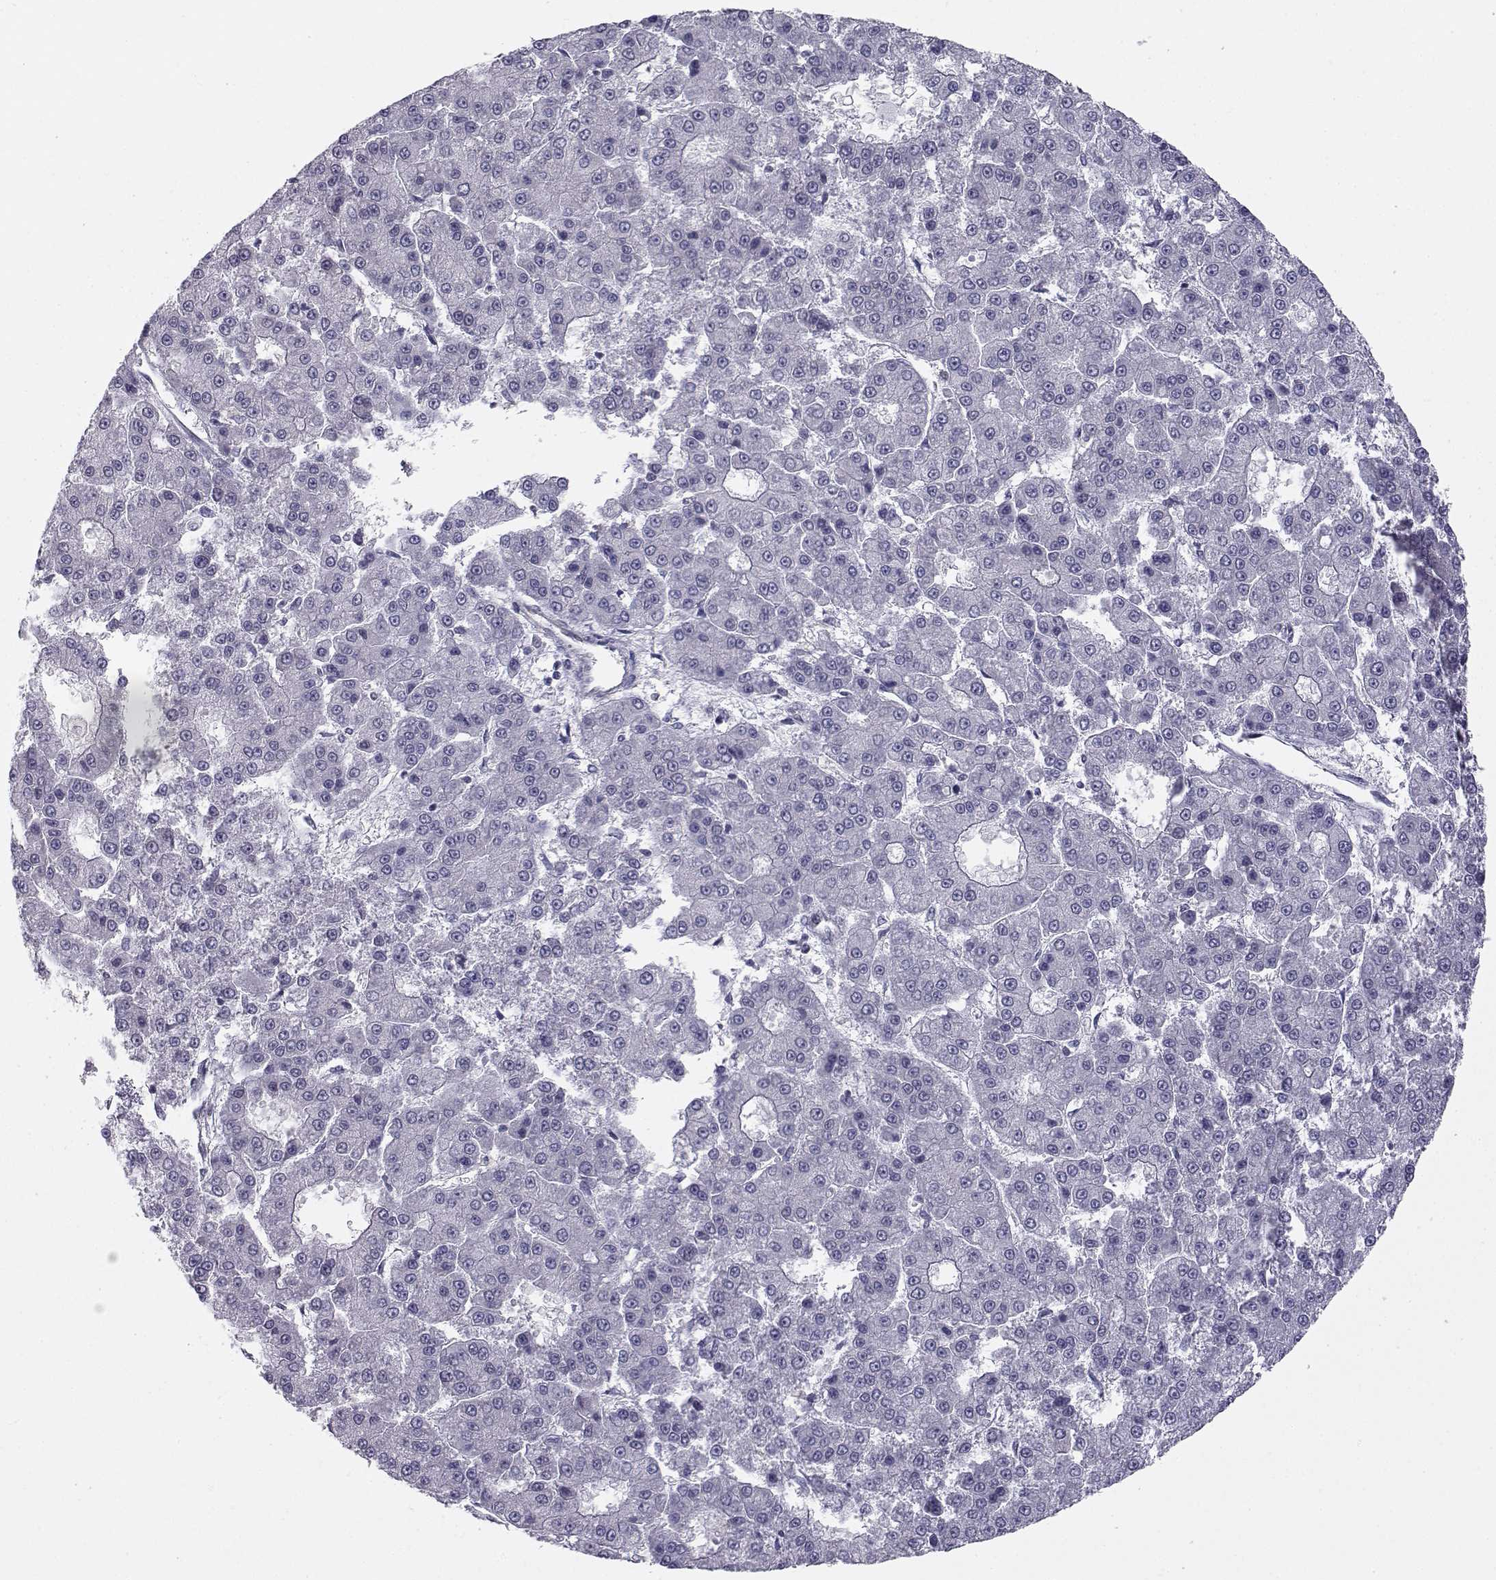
{"staining": {"intensity": "negative", "quantity": "none", "location": "none"}, "tissue": "liver cancer", "cell_type": "Tumor cells", "image_type": "cancer", "snomed": [{"axis": "morphology", "description": "Carcinoma, Hepatocellular, NOS"}, {"axis": "topography", "description": "Liver"}], "caption": "Human liver cancer stained for a protein using immunohistochemistry (IHC) exhibits no staining in tumor cells.", "gene": "KIF13B", "patient": {"sex": "male", "age": 70}}